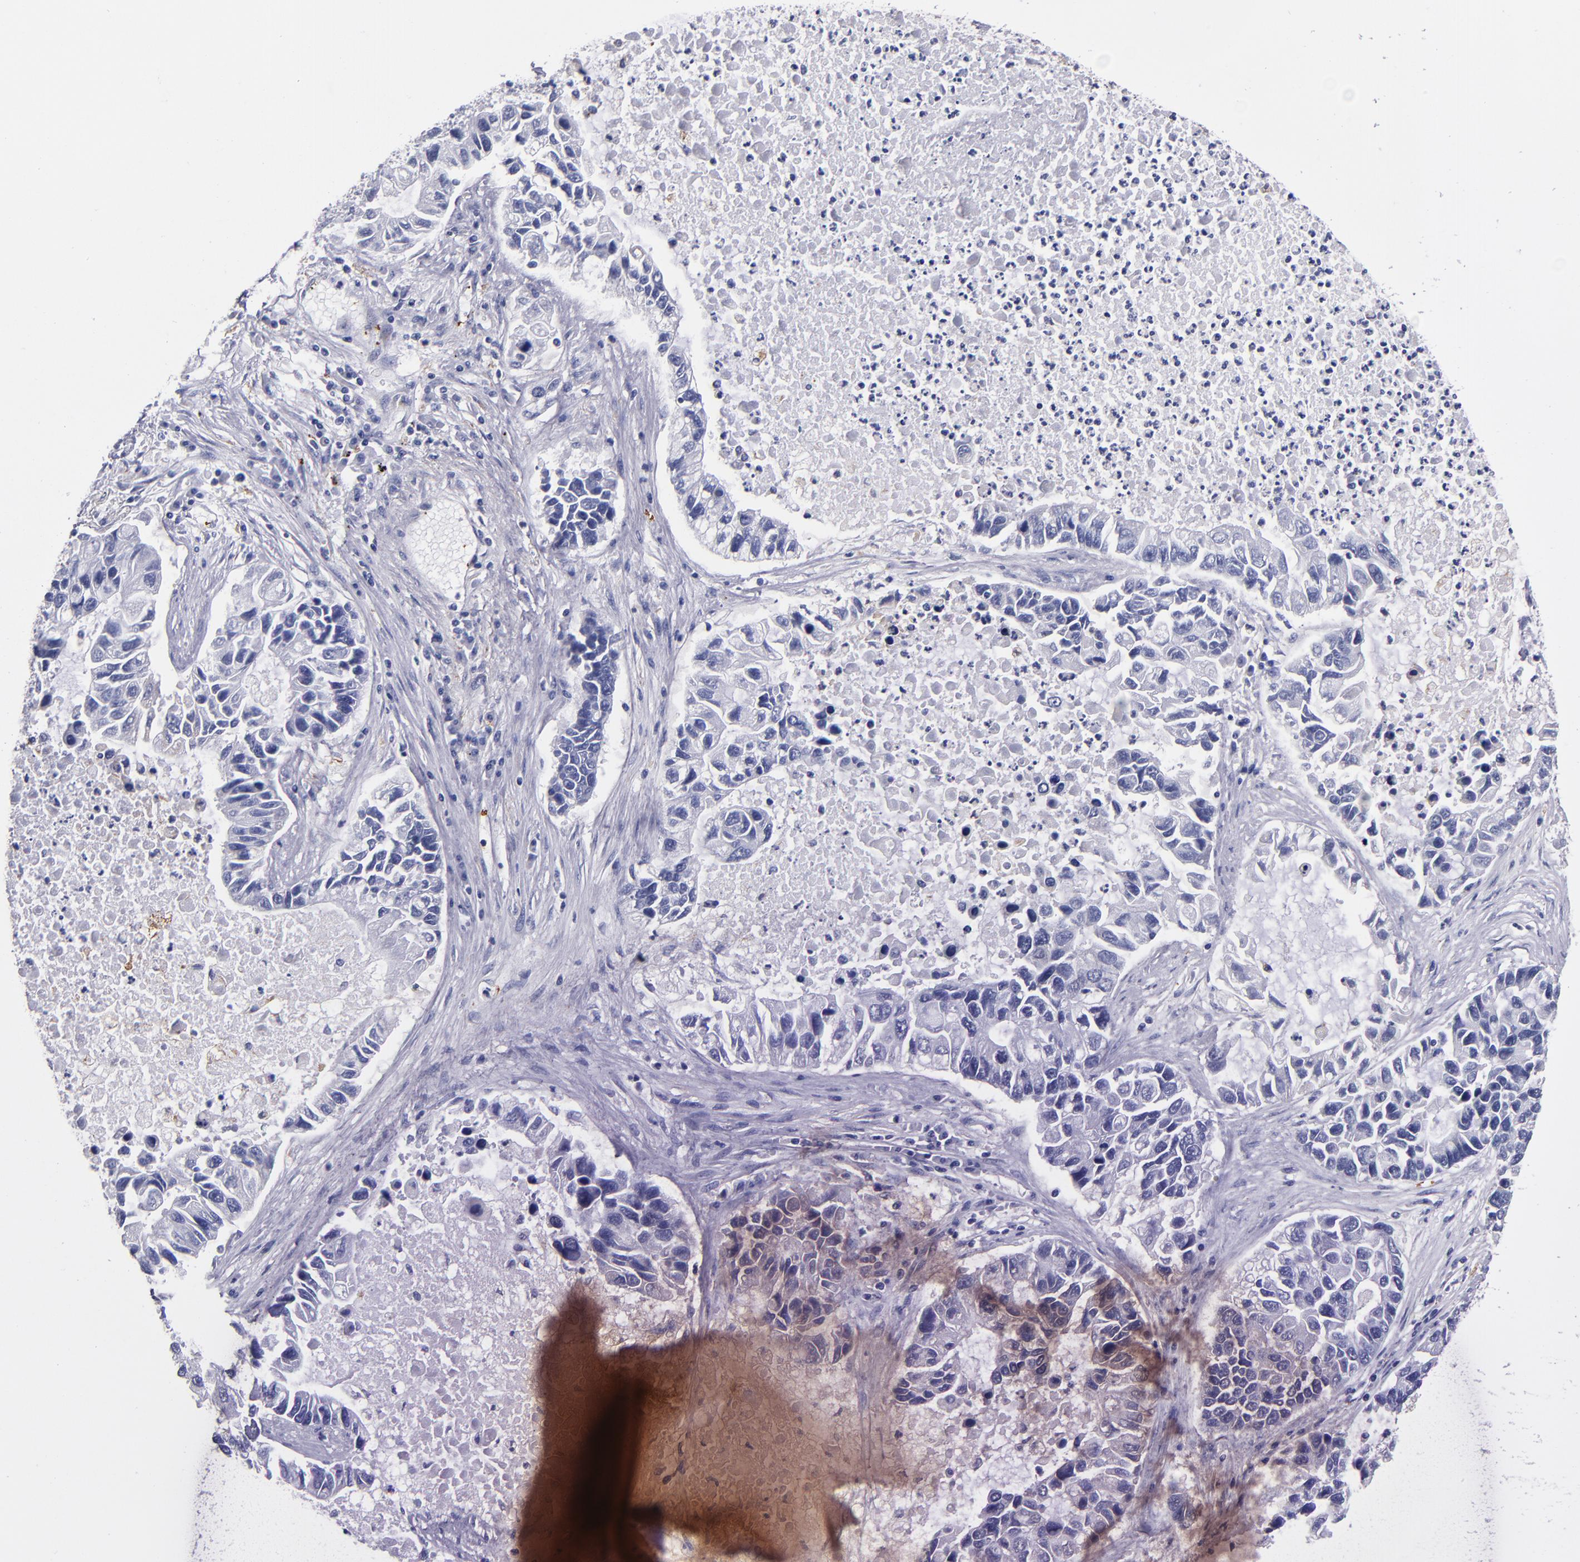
{"staining": {"intensity": "negative", "quantity": "none", "location": "none"}, "tissue": "lung cancer", "cell_type": "Tumor cells", "image_type": "cancer", "snomed": [{"axis": "morphology", "description": "Adenocarcinoma, NOS"}, {"axis": "topography", "description": "Lung"}], "caption": "This is an immunohistochemistry (IHC) photomicrograph of lung cancer. There is no positivity in tumor cells.", "gene": "SELP", "patient": {"sex": "female", "age": 51}}